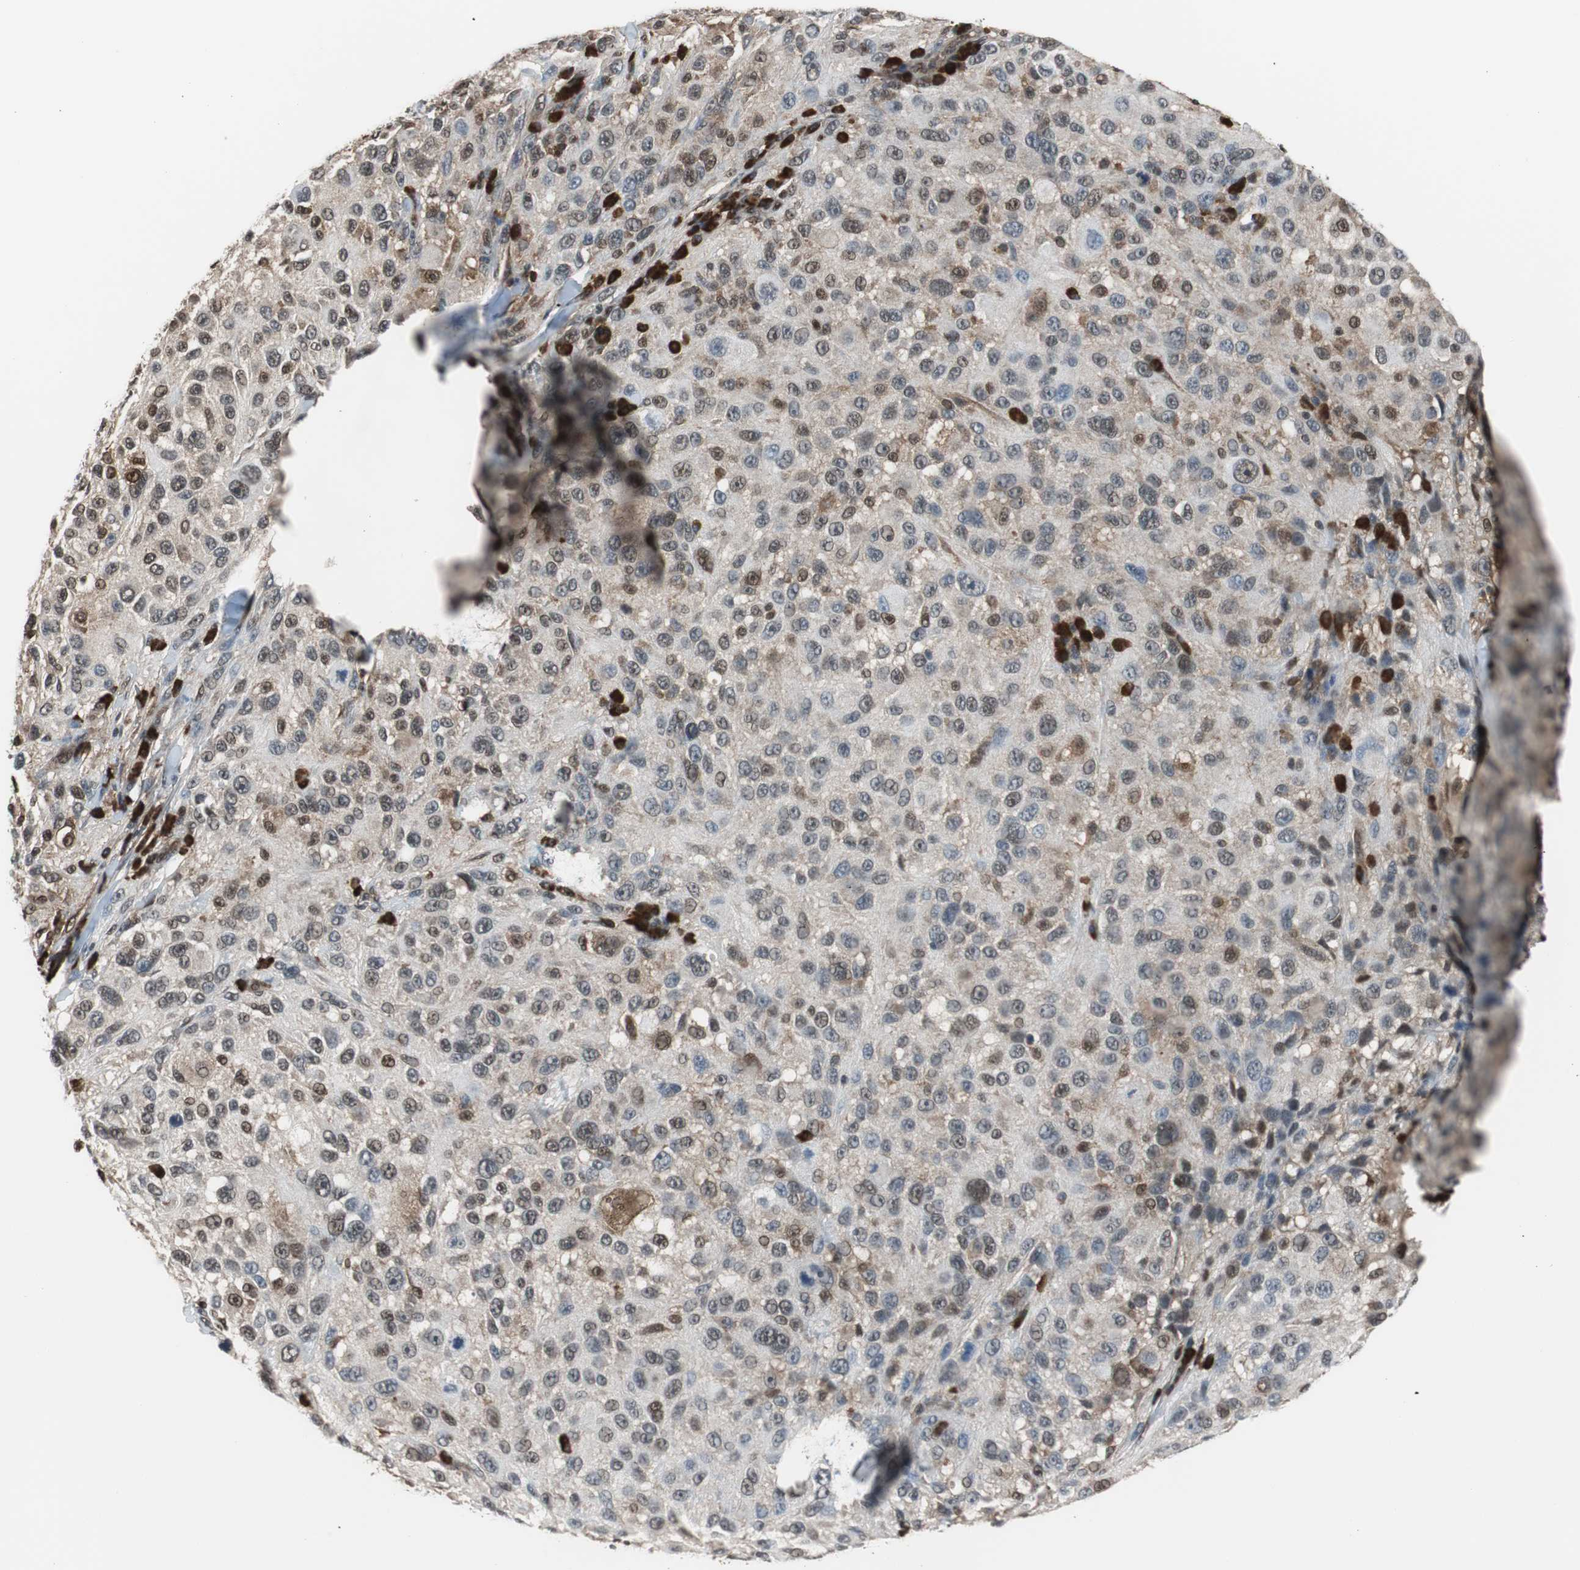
{"staining": {"intensity": "weak", "quantity": ">75%", "location": "cytoplasmic/membranous,nuclear"}, "tissue": "melanoma", "cell_type": "Tumor cells", "image_type": "cancer", "snomed": [{"axis": "morphology", "description": "Necrosis, NOS"}, {"axis": "morphology", "description": "Malignant melanoma, NOS"}, {"axis": "topography", "description": "Skin"}], "caption": "Immunohistochemistry (IHC) photomicrograph of human melanoma stained for a protein (brown), which shows low levels of weak cytoplasmic/membranous and nuclear staining in about >75% of tumor cells.", "gene": "VCP", "patient": {"sex": "female", "age": 87}}